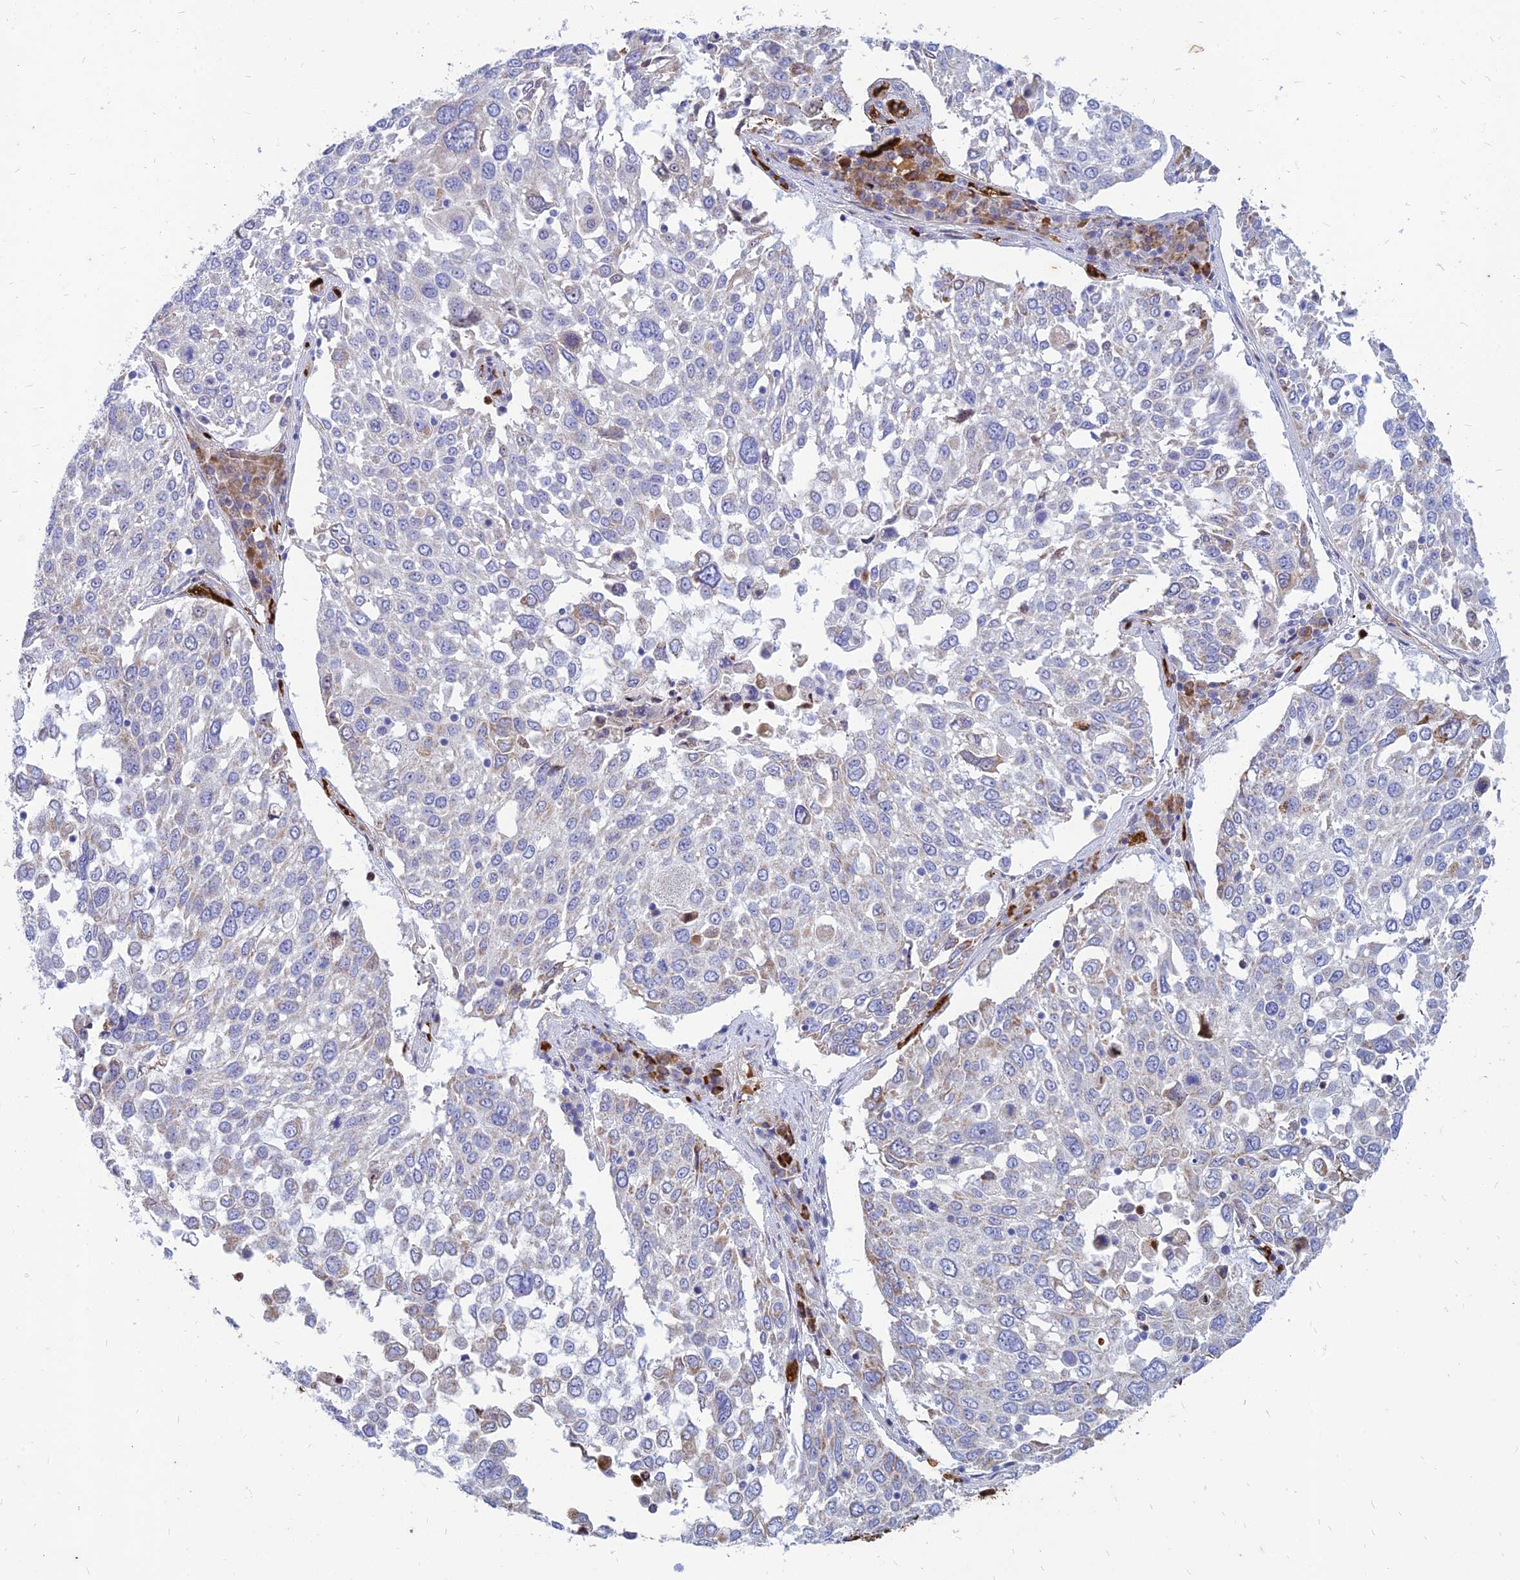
{"staining": {"intensity": "negative", "quantity": "none", "location": "none"}, "tissue": "lung cancer", "cell_type": "Tumor cells", "image_type": "cancer", "snomed": [{"axis": "morphology", "description": "Squamous cell carcinoma, NOS"}, {"axis": "topography", "description": "Lung"}], "caption": "This is an immunohistochemistry (IHC) image of lung squamous cell carcinoma. There is no positivity in tumor cells.", "gene": "HHAT", "patient": {"sex": "male", "age": 65}}